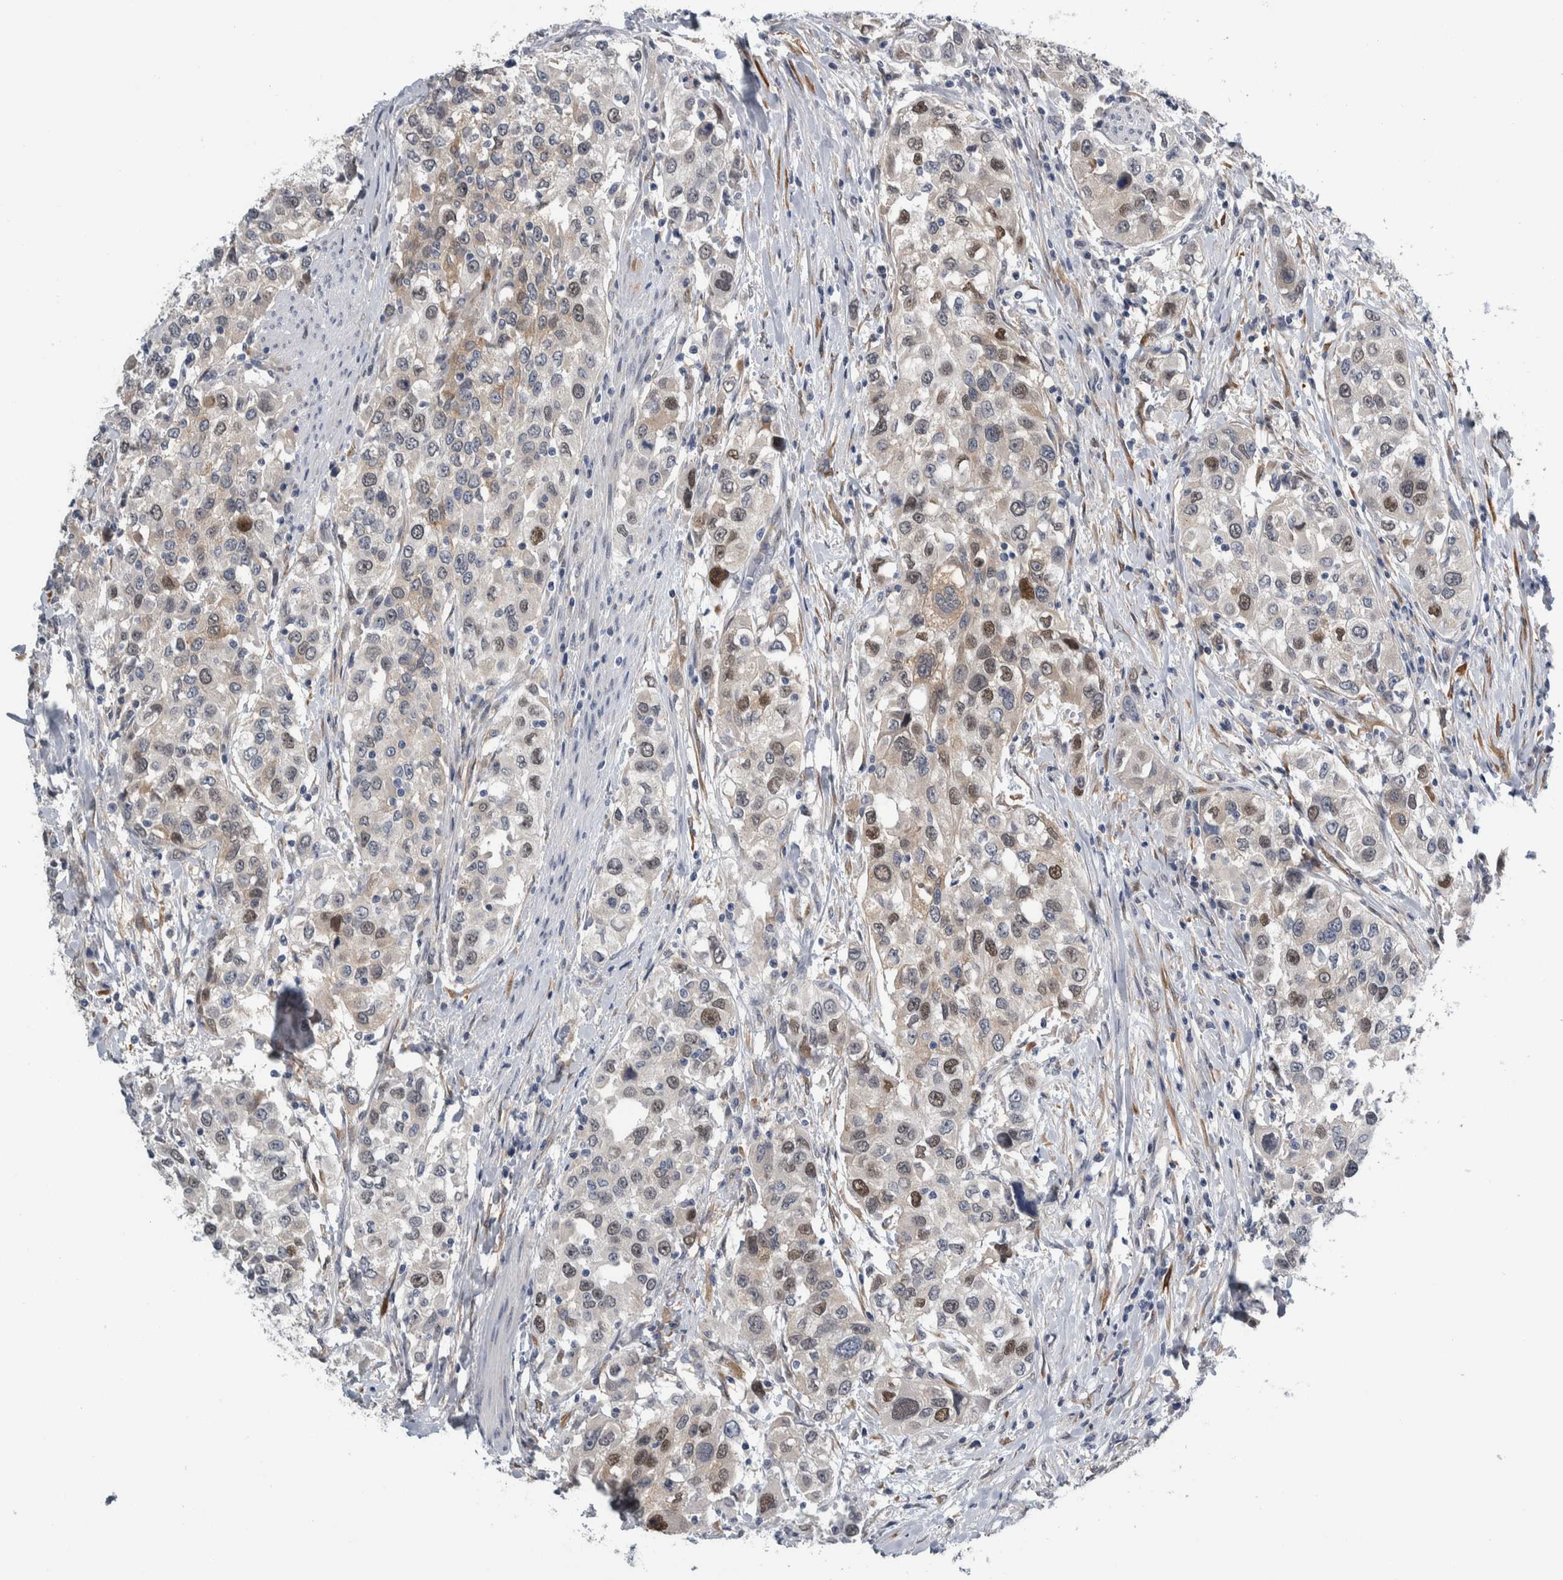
{"staining": {"intensity": "moderate", "quantity": "<25%", "location": "nuclear"}, "tissue": "urothelial cancer", "cell_type": "Tumor cells", "image_type": "cancer", "snomed": [{"axis": "morphology", "description": "Urothelial carcinoma, High grade"}, {"axis": "topography", "description": "Urinary bladder"}], "caption": "High-magnification brightfield microscopy of urothelial carcinoma (high-grade) stained with DAB (brown) and counterstained with hematoxylin (blue). tumor cells exhibit moderate nuclear expression is seen in approximately<25% of cells.", "gene": "COL14A1", "patient": {"sex": "female", "age": 80}}